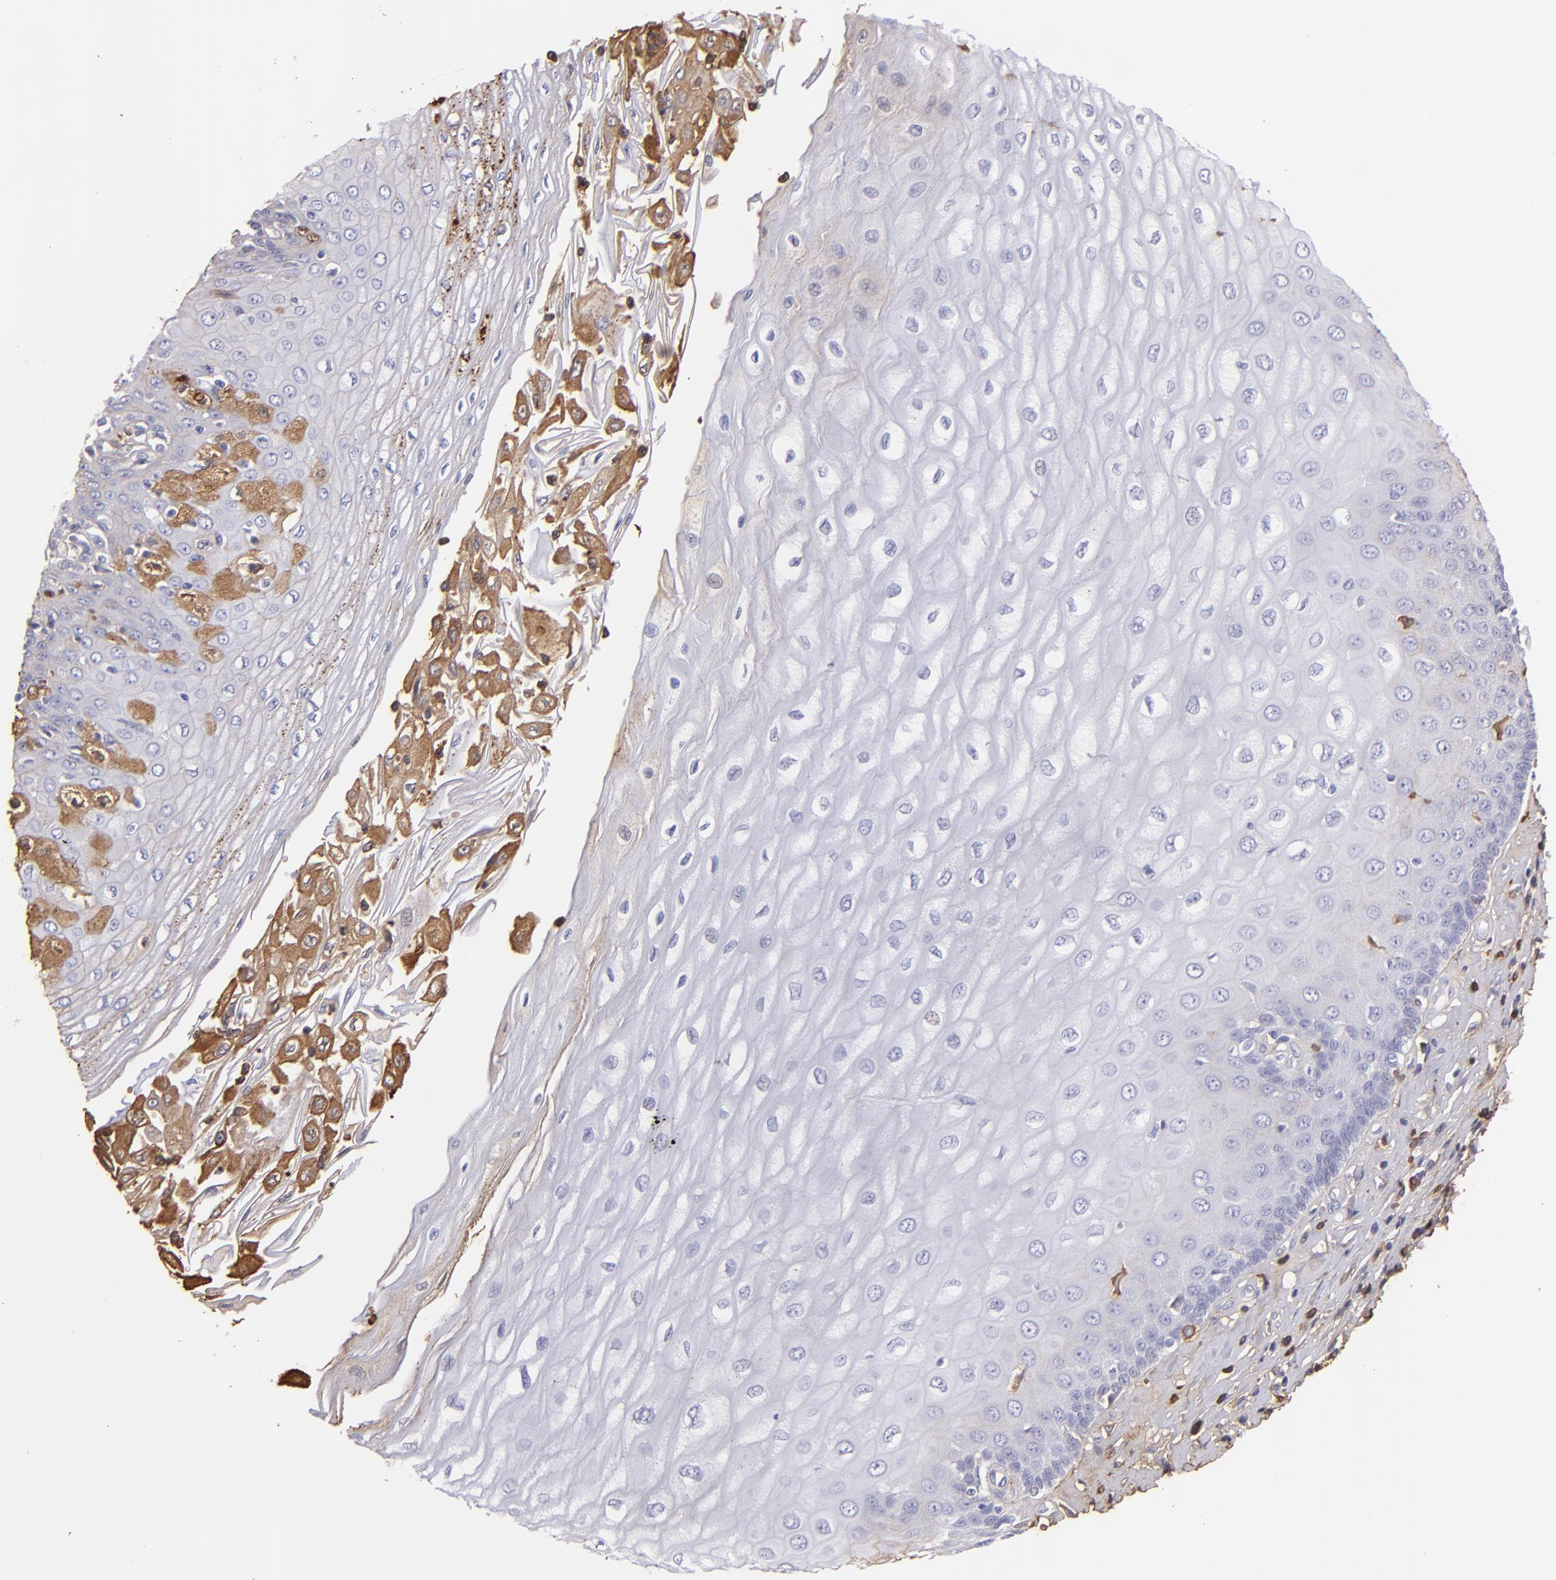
{"staining": {"intensity": "moderate", "quantity": "<25%", "location": "cytoplasmic/membranous"}, "tissue": "esophagus", "cell_type": "Squamous epithelial cells", "image_type": "normal", "snomed": [{"axis": "morphology", "description": "Normal tissue, NOS"}, {"axis": "topography", "description": "Esophagus"}], "caption": "Immunohistochemistry image of normal human esophagus stained for a protein (brown), which reveals low levels of moderate cytoplasmic/membranous positivity in approximately <25% of squamous epithelial cells.", "gene": "FGB", "patient": {"sex": "male", "age": 62}}